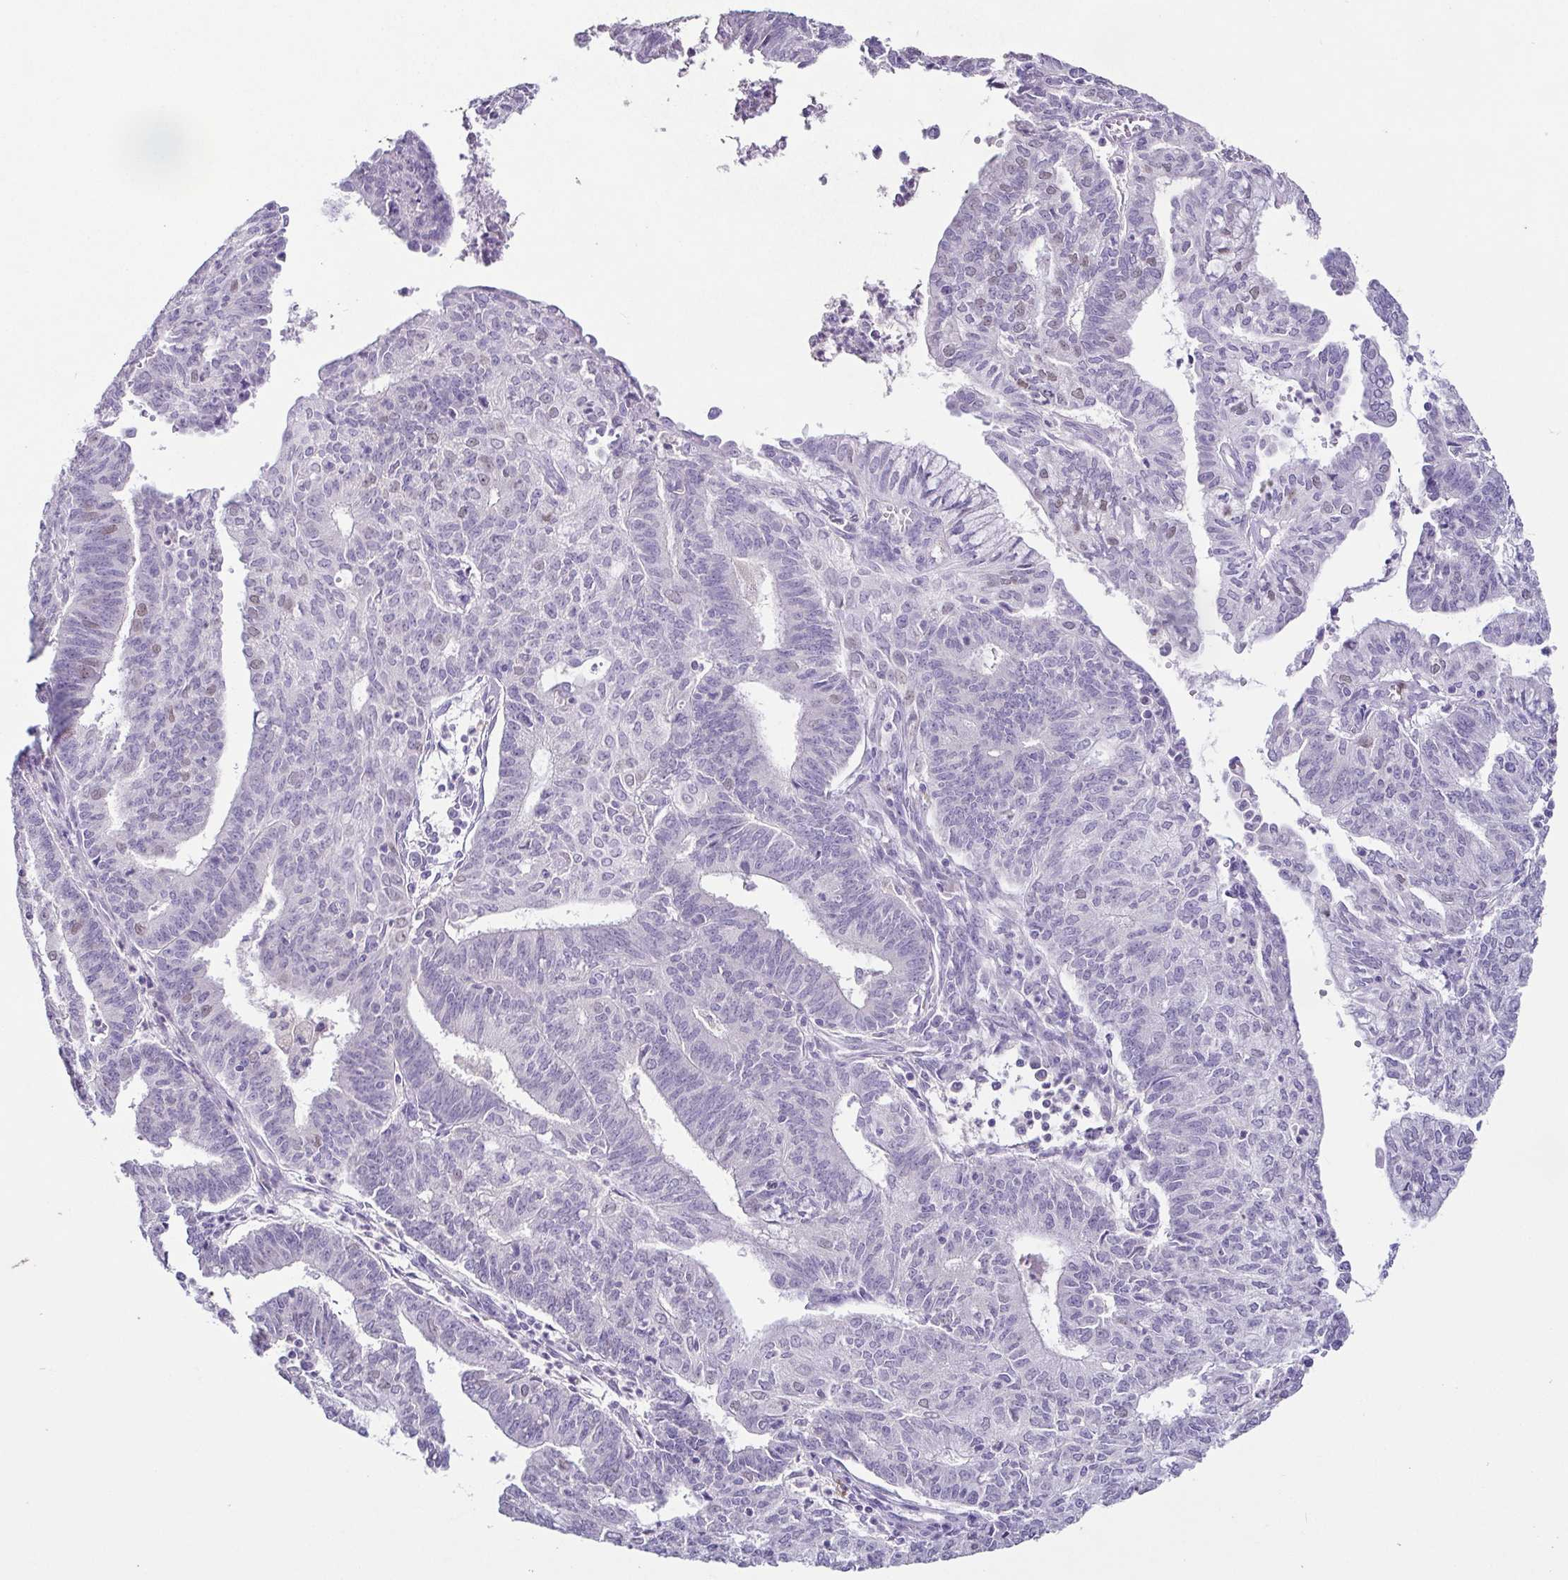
{"staining": {"intensity": "negative", "quantity": "none", "location": "none"}, "tissue": "endometrial cancer", "cell_type": "Tumor cells", "image_type": "cancer", "snomed": [{"axis": "morphology", "description": "Adenocarcinoma, NOS"}, {"axis": "topography", "description": "Endometrium"}], "caption": "Tumor cells are negative for protein expression in human endometrial cancer.", "gene": "TP73", "patient": {"sex": "female", "age": 61}}